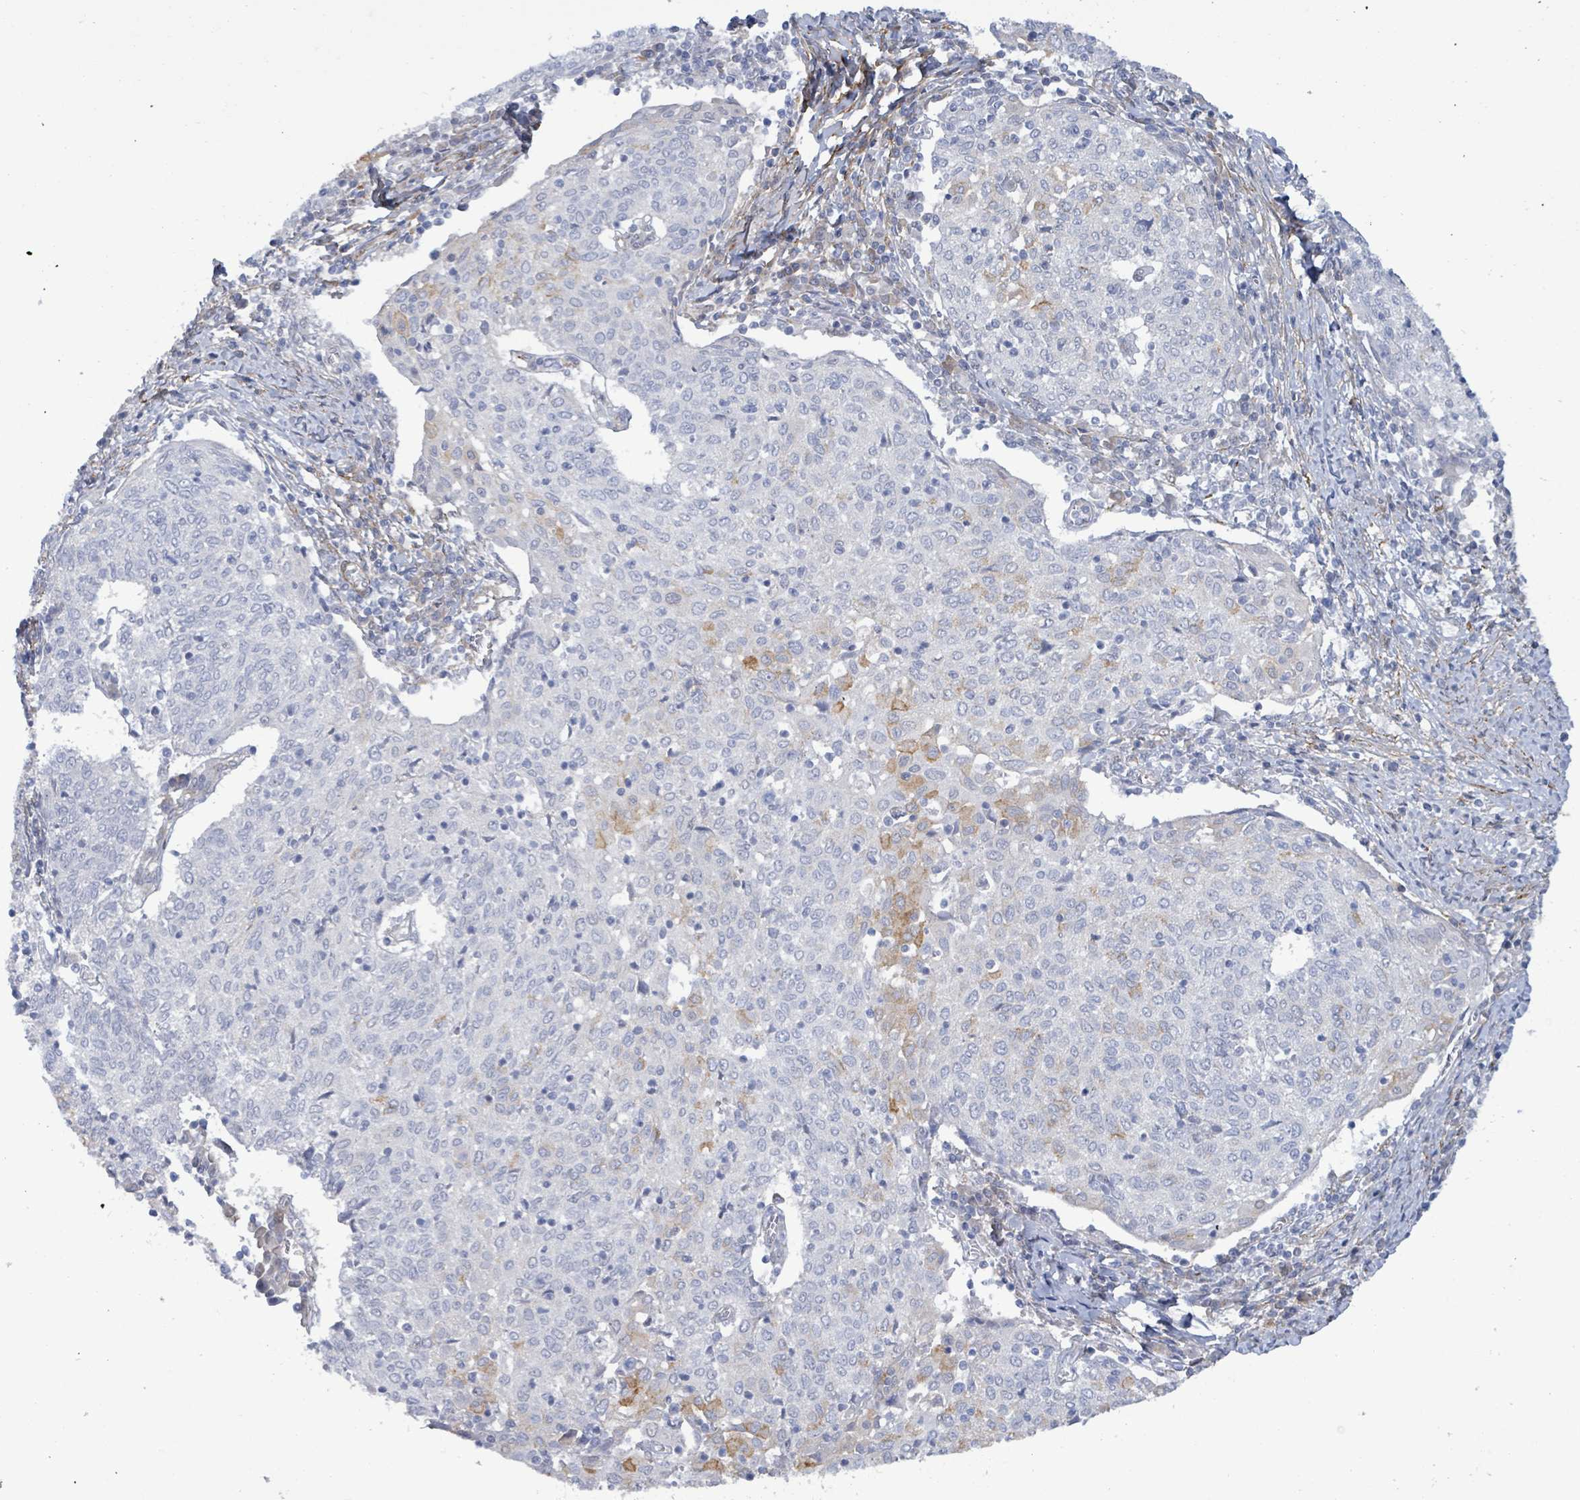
{"staining": {"intensity": "negative", "quantity": "none", "location": "none"}, "tissue": "cervical cancer", "cell_type": "Tumor cells", "image_type": "cancer", "snomed": [{"axis": "morphology", "description": "Squamous cell carcinoma, NOS"}, {"axis": "topography", "description": "Cervix"}], "caption": "This is an immunohistochemistry histopathology image of human cervical cancer. There is no positivity in tumor cells.", "gene": "DMRTC1B", "patient": {"sex": "female", "age": 52}}